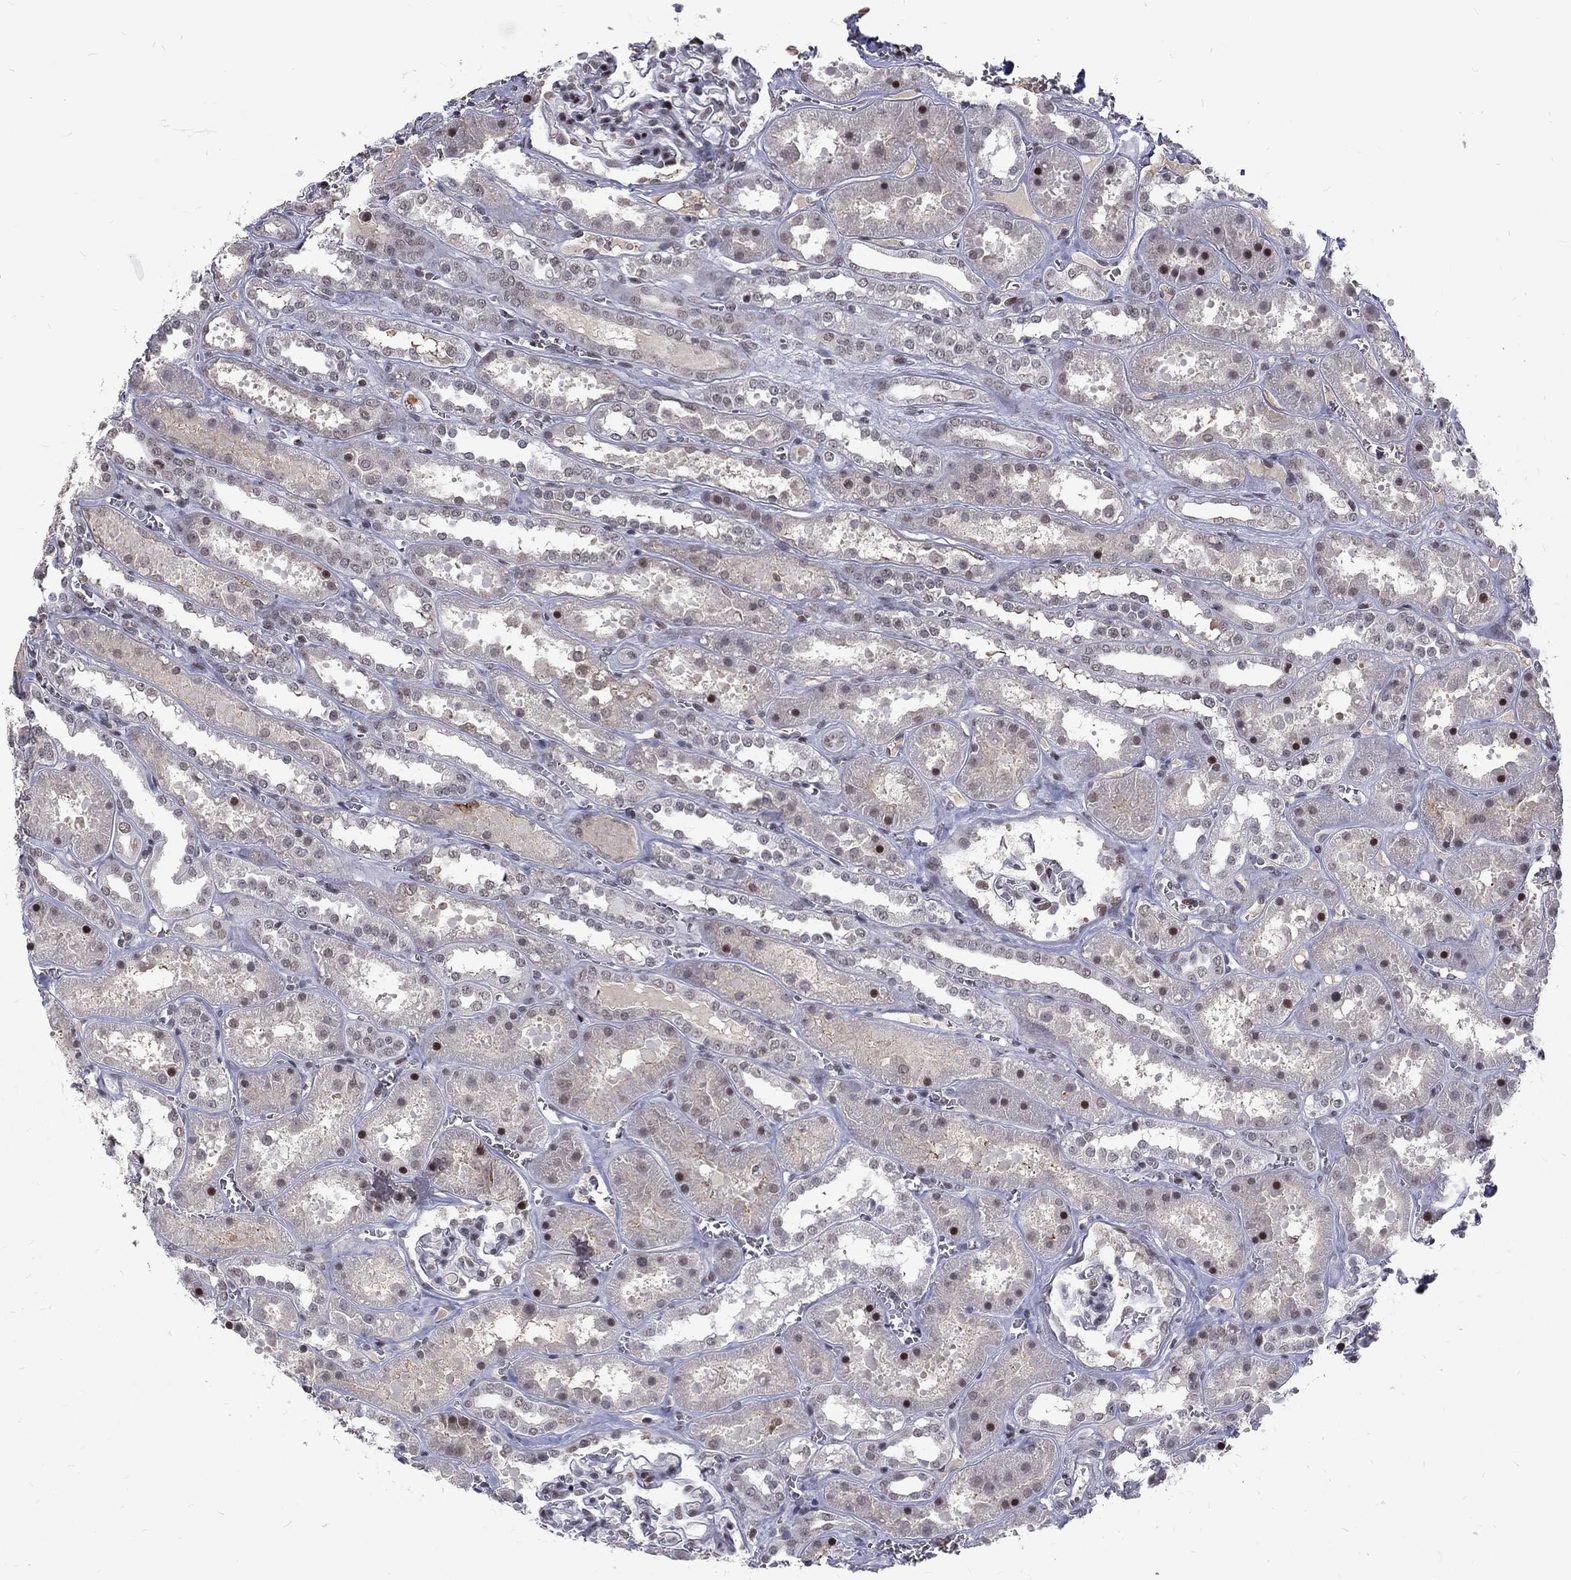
{"staining": {"intensity": "strong", "quantity": "<25%", "location": "nuclear"}, "tissue": "kidney", "cell_type": "Cells in glomeruli", "image_type": "normal", "snomed": [{"axis": "morphology", "description": "Normal tissue, NOS"}, {"axis": "topography", "description": "Kidney"}], "caption": "Cells in glomeruli demonstrate medium levels of strong nuclear staining in about <25% of cells in normal kidney.", "gene": "TCEAL1", "patient": {"sex": "female", "age": 41}}